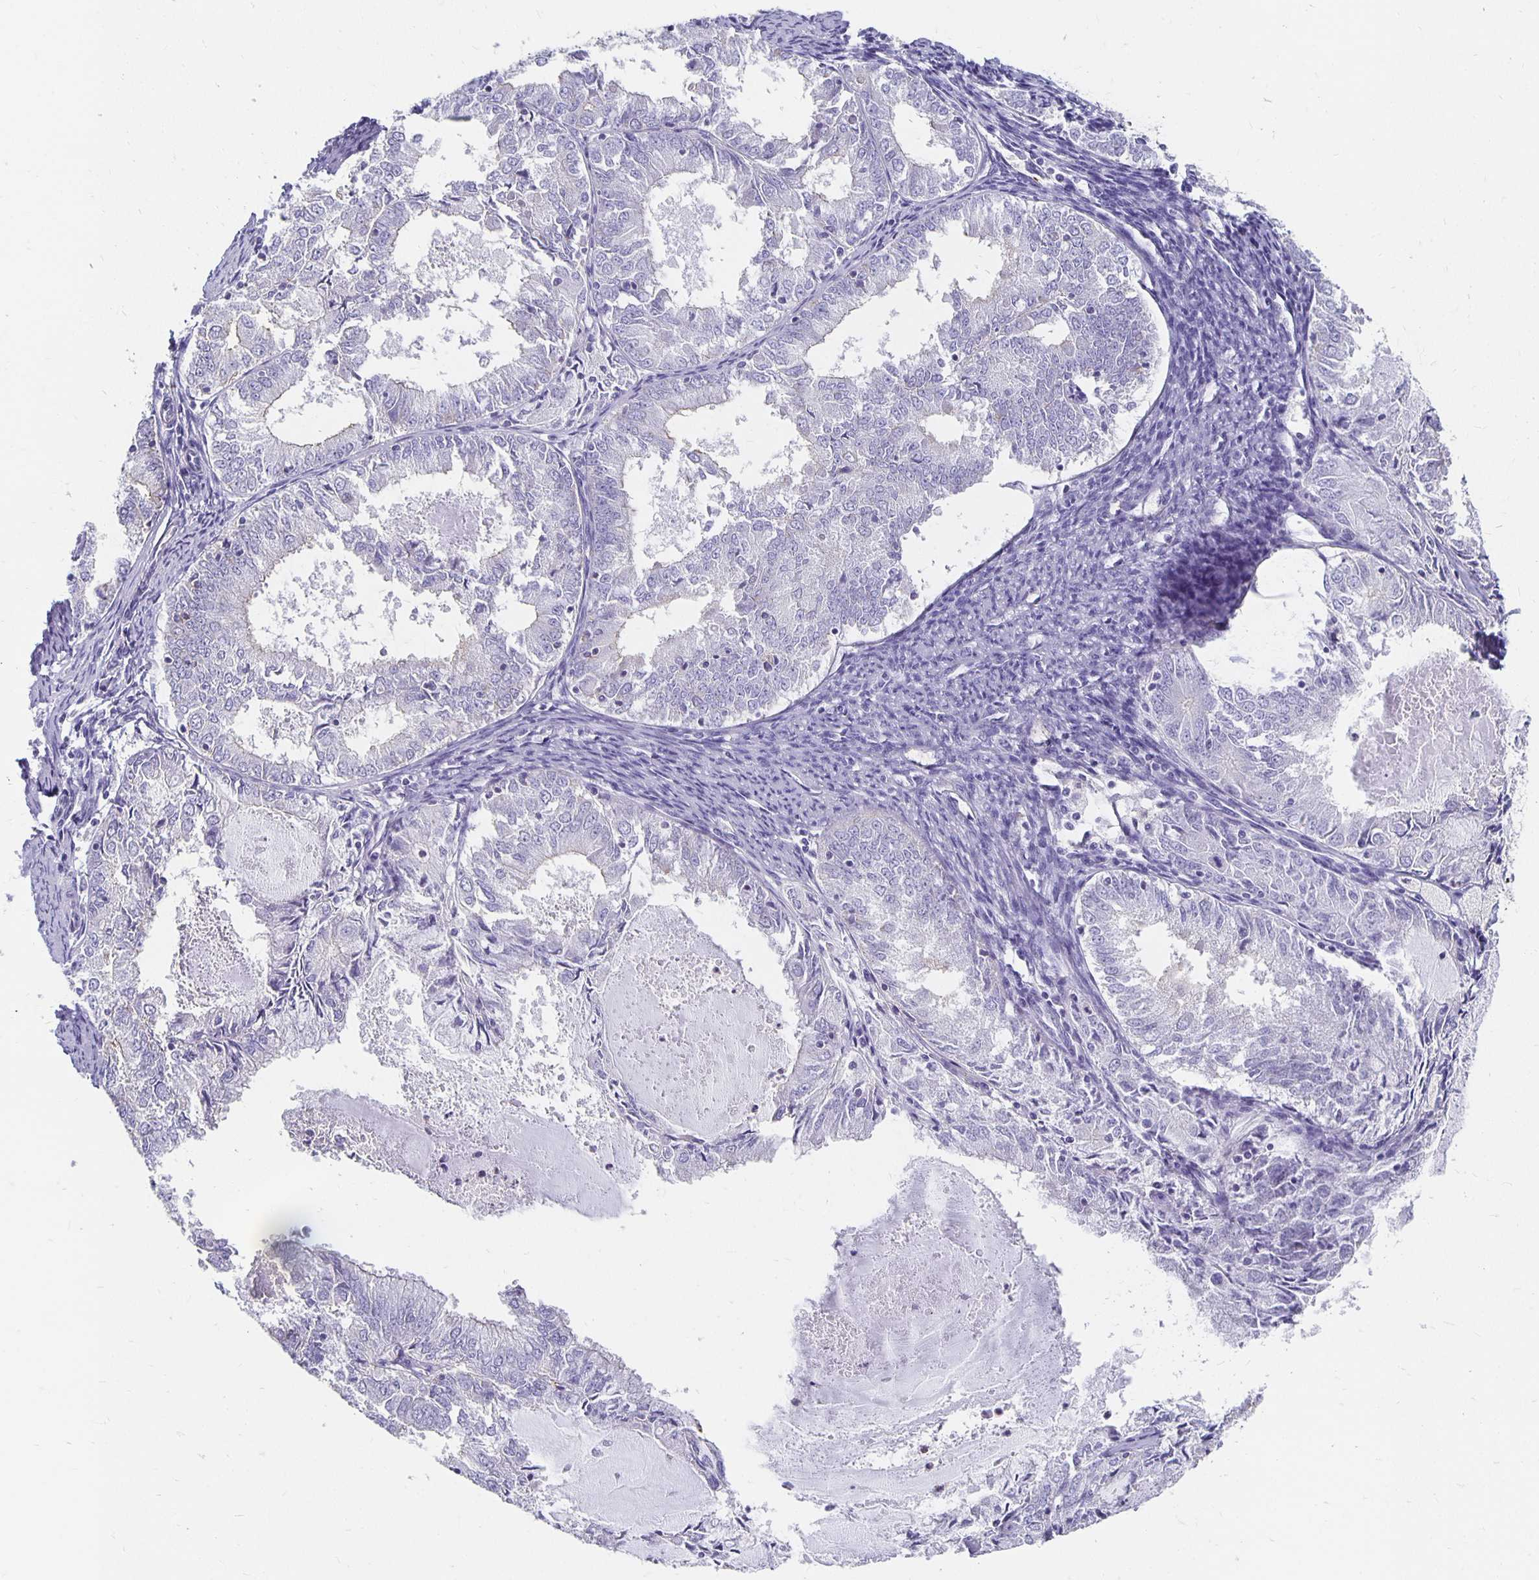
{"staining": {"intensity": "negative", "quantity": "none", "location": "none"}, "tissue": "endometrial cancer", "cell_type": "Tumor cells", "image_type": "cancer", "snomed": [{"axis": "morphology", "description": "Adenocarcinoma, NOS"}, {"axis": "topography", "description": "Endometrium"}], "caption": "Immunohistochemistry (IHC) photomicrograph of human endometrial cancer (adenocarcinoma) stained for a protein (brown), which shows no expression in tumor cells.", "gene": "APOB", "patient": {"sex": "female", "age": 57}}